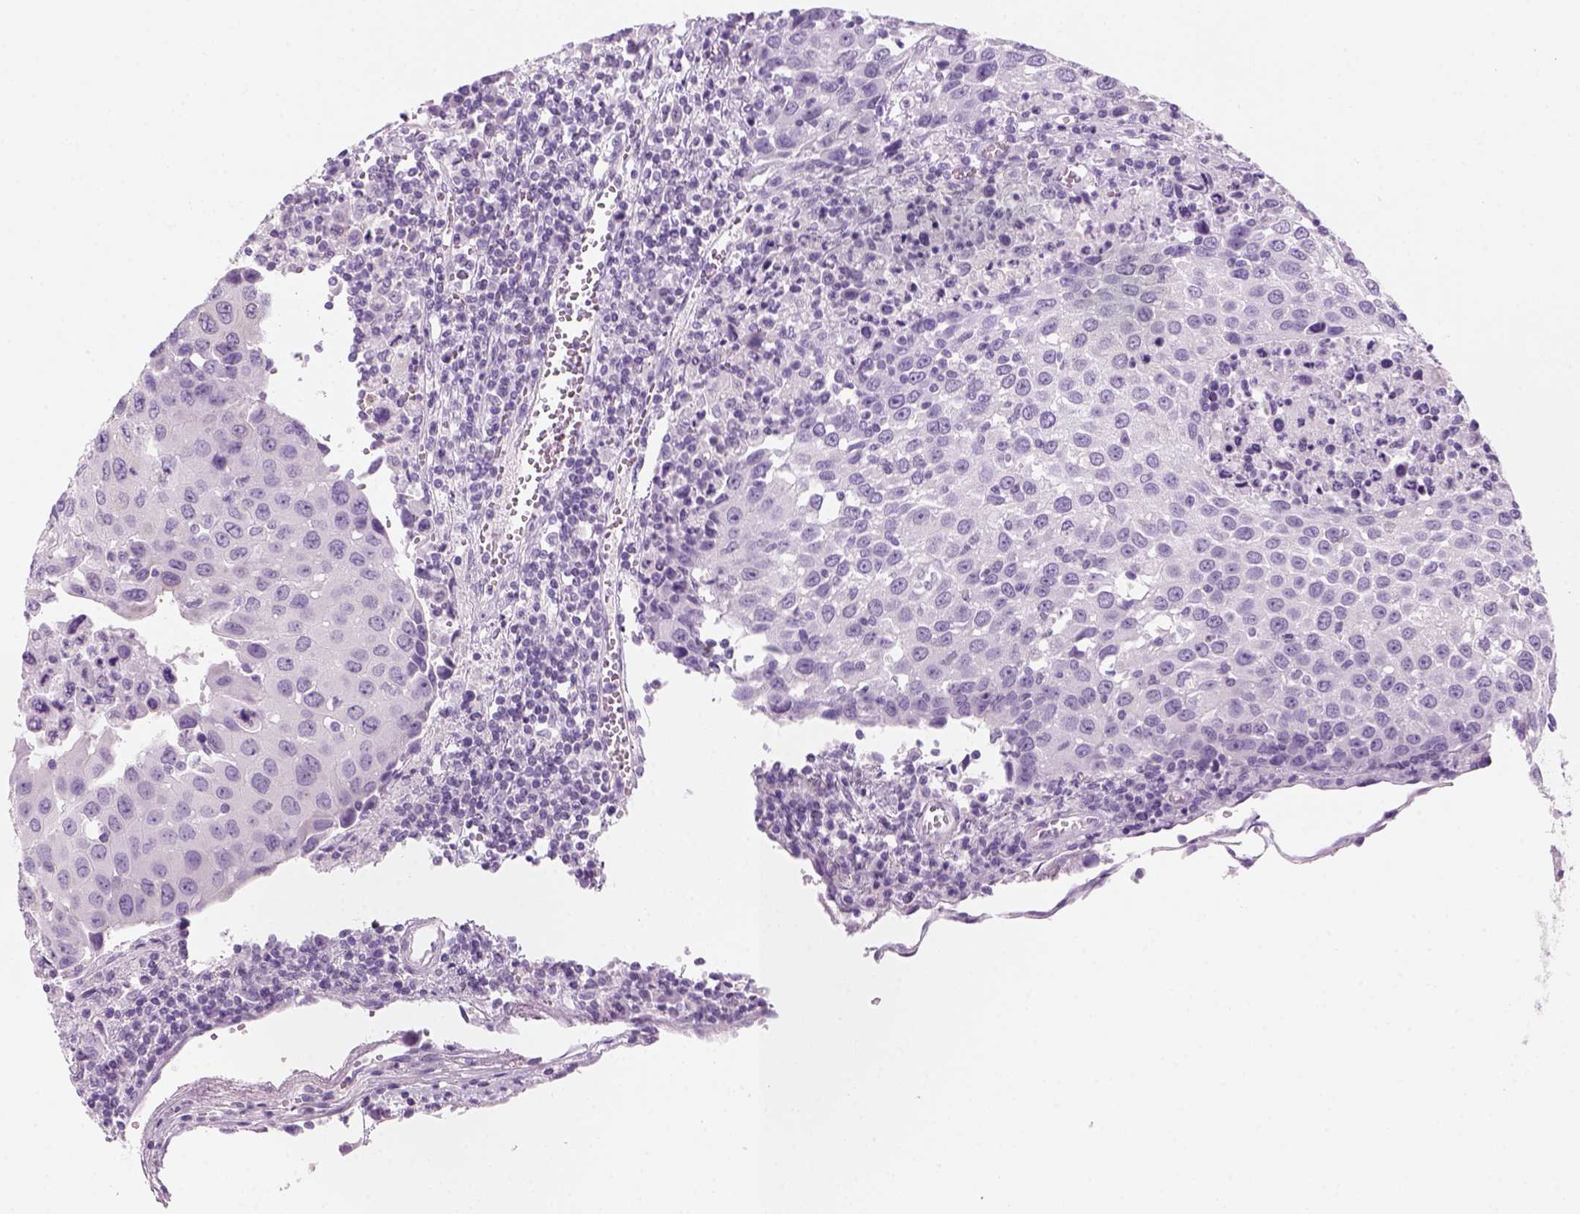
{"staining": {"intensity": "negative", "quantity": "none", "location": "none"}, "tissue": "urothelial cancer", "cell_type": "Tumor cells", "image_type": "cancer", "snomed": [{"axis": "morphology", "description": "Urothelial carcinoma, High grade"}, {"axis": "topography", "description": "Urinary bladder"}], "caption": "Immunohistochemistry (IHC) of human urothelial carcinoma (high-grade) shows no positivity in tumor cells. Brightfield microscopy of immunohistochemistry stained with DAB (3,3'-diaminobenzidine) (brown) and hematoxylin (blue), captured at high magnification.", "gene": "KRTAP11-1", "patient": {"sex": "female", "age": 85}}